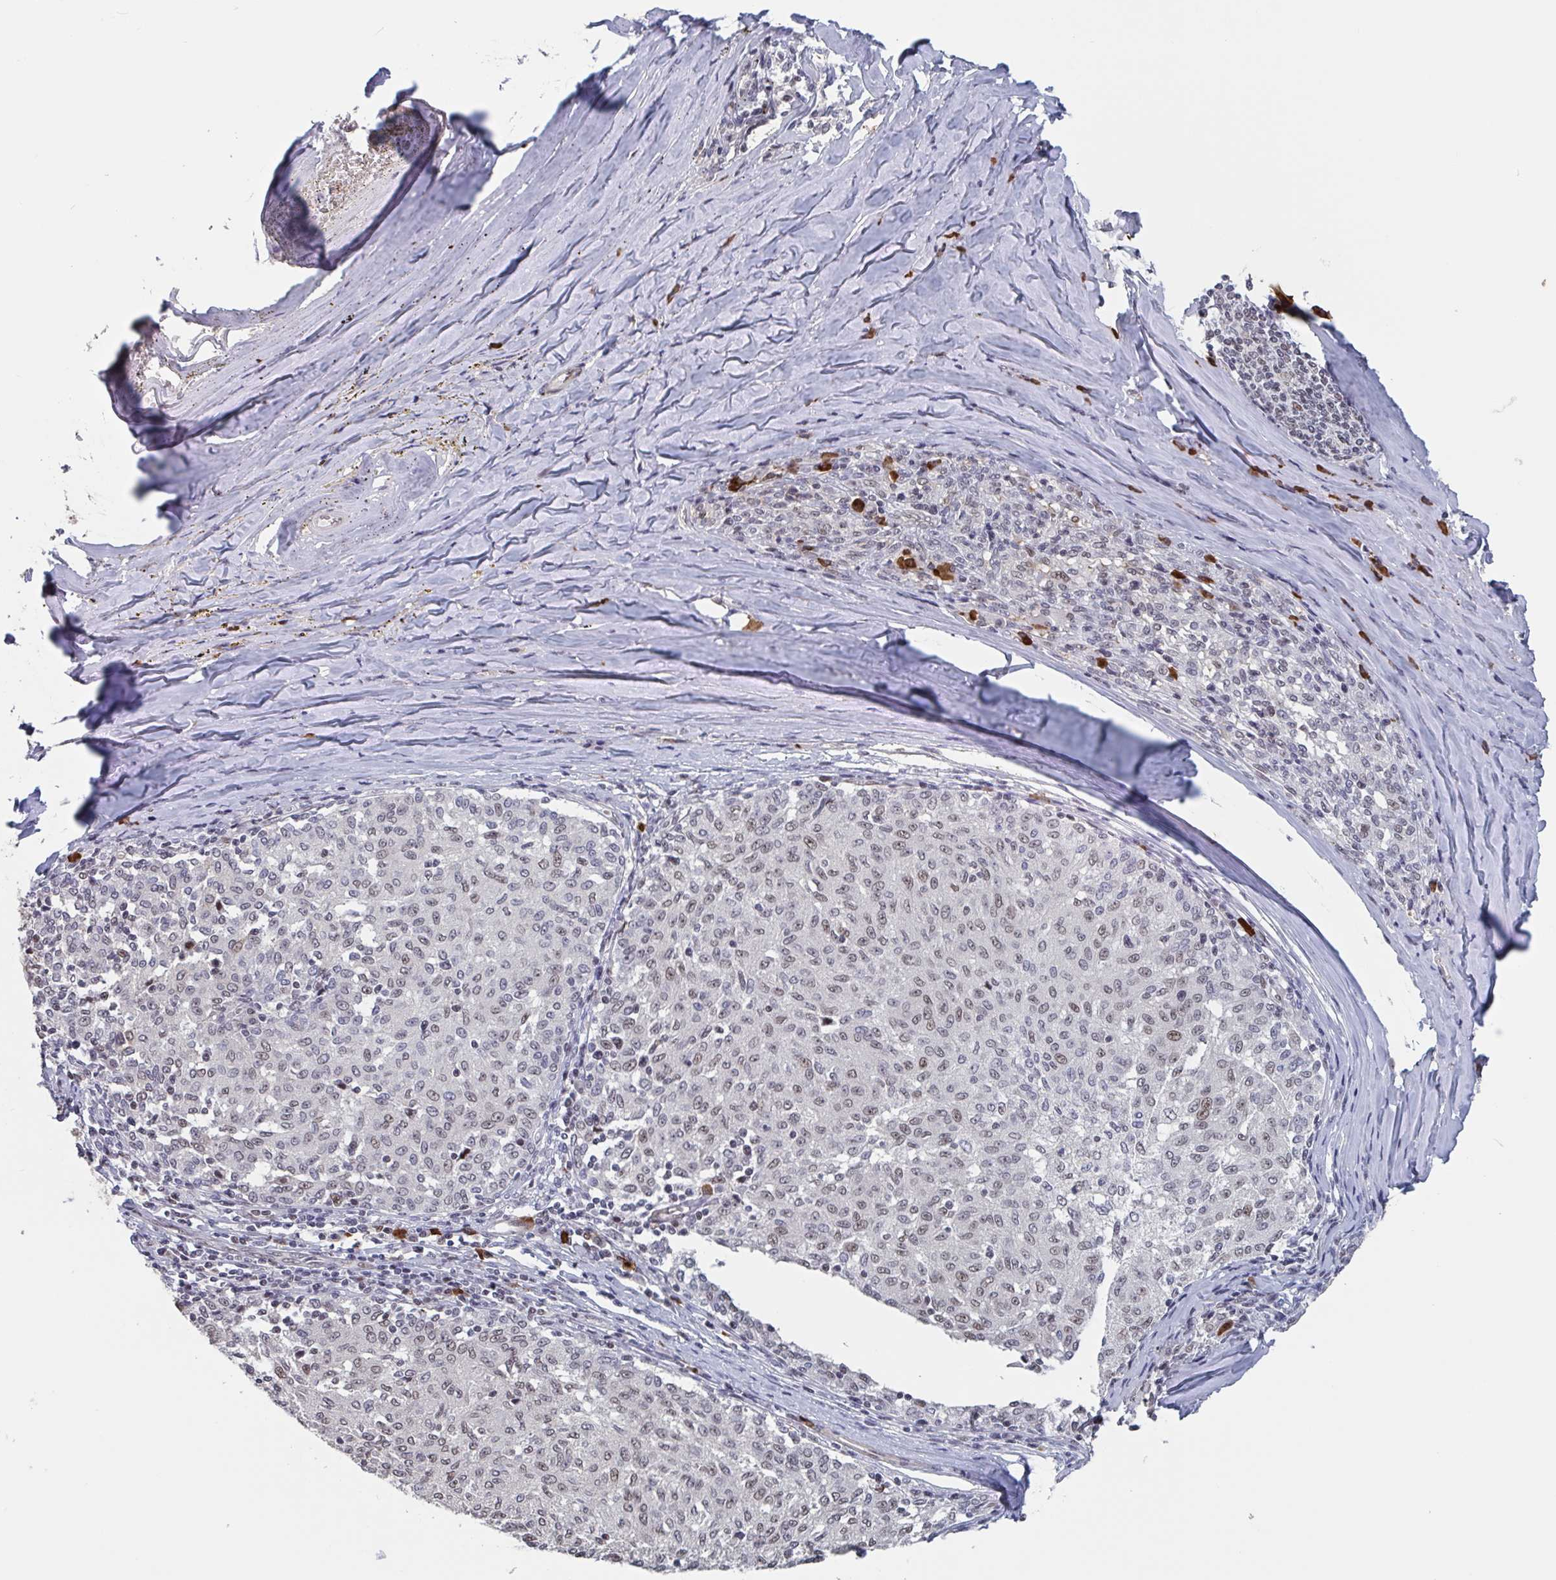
{"staining": {"intensity": "weak", "quantity": ">75%", "location": "nuclear"}, "tissue": "melanoma", "cell_type": "Tumor cells", "image_type": "cancer", "snomed": [{"axis": "morphology", "description": "Malignant melanoma, NOS"}, {"axis": "topography", "description": "Skin"}], "caption": "This micrograph shows malignant melanoma stained with immunohistochemistry (IHC) to label a protein in brown. The nuclear of tumor cells show weak positivity for the protein. Nuclei are counter-stained blue.", "gene": "BCL7B", "patient": {"sex": "female", "age": 72}}